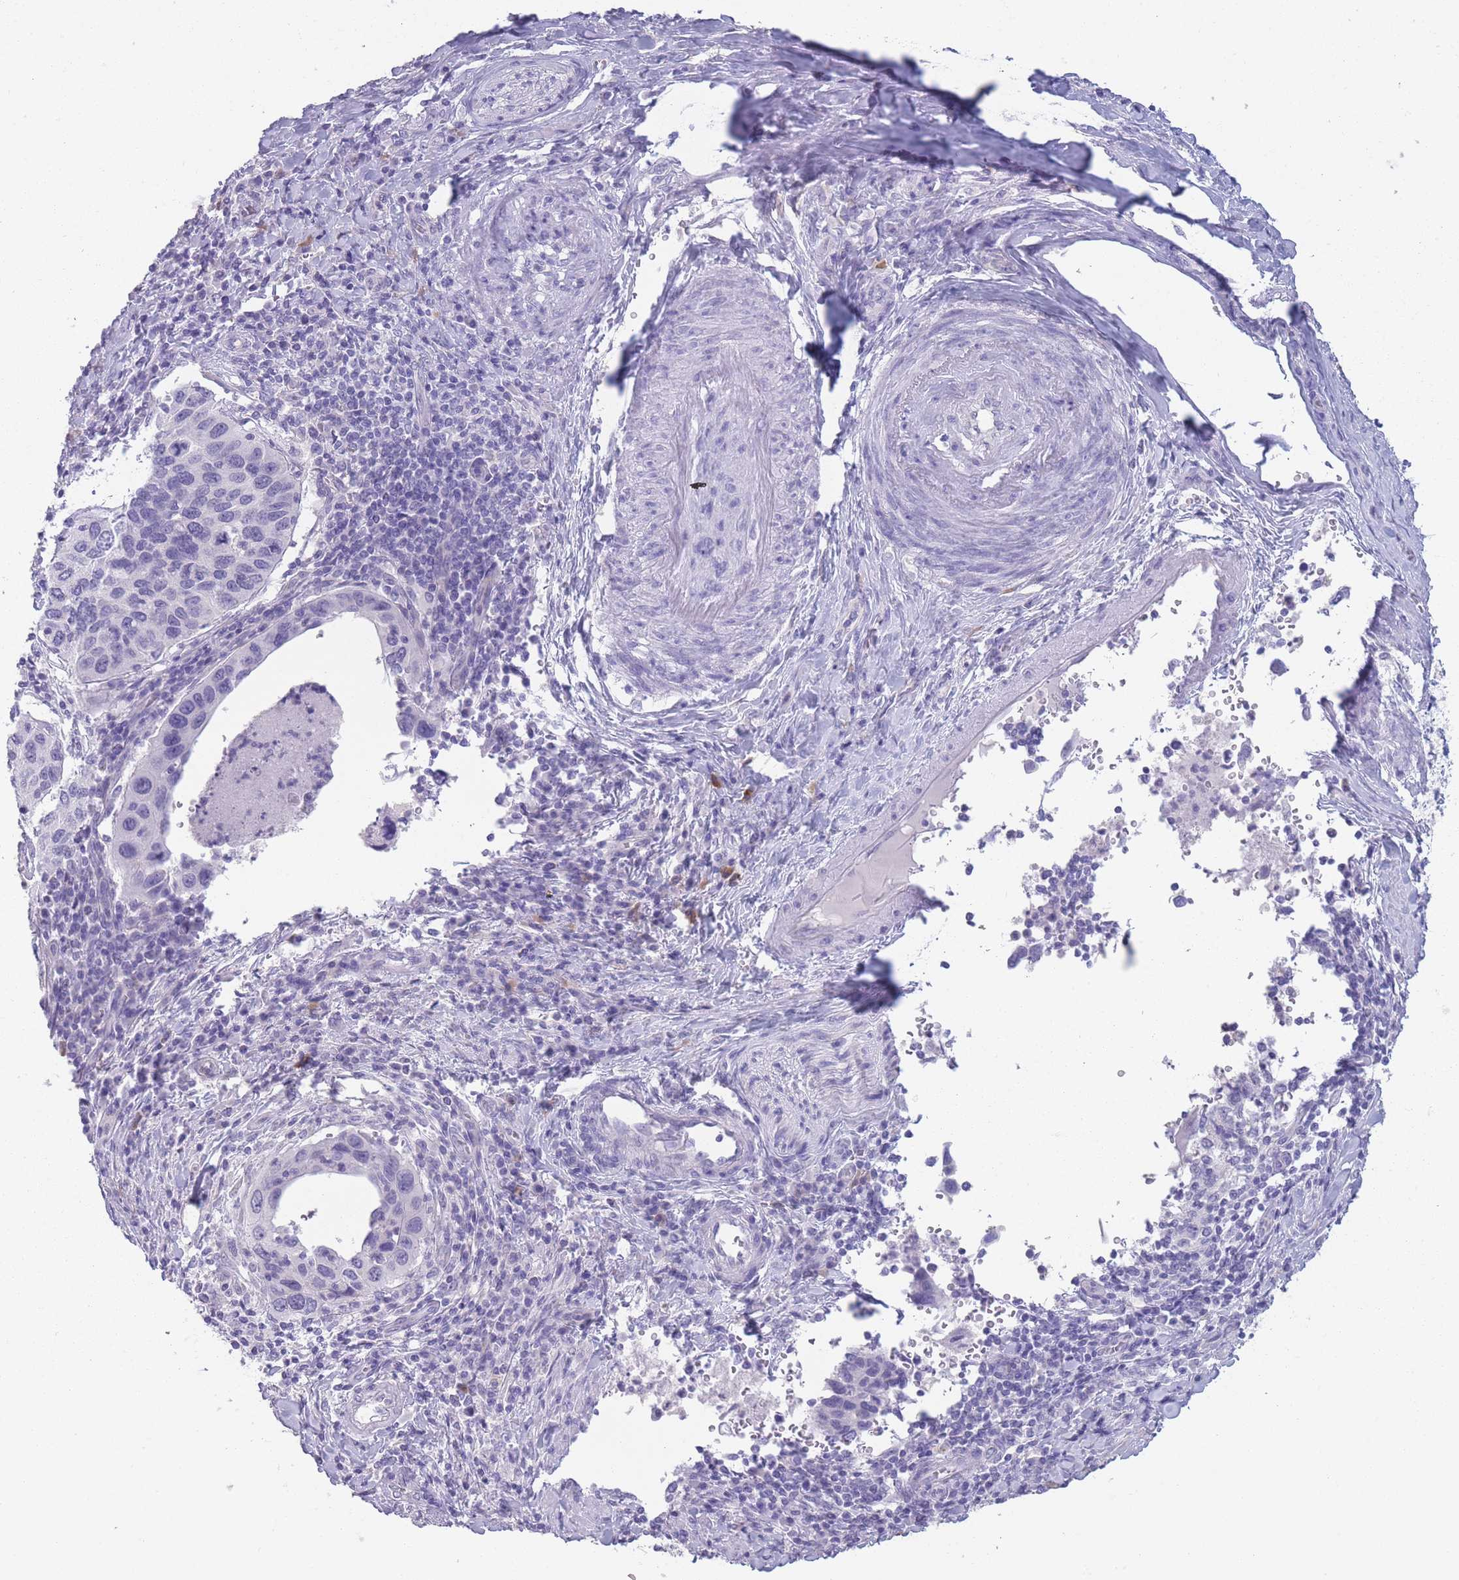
{"staining": {"intensity": "negative", "quantity": "none", "location": "none"}, "tissue": "cervical cancer", "cell_type": "Tumor cells", "image_type": "cancer", "snomed": [{"axis": "morphology", "description": "Squamous cell carcinoma, NOS"}, {"axis": "topography", "description": "Cervix"}], "caption": "An immunohistochemistry (IHC) micrograph of cervical cancer (squamous cell carcinoma) is shown. There is no staining in tumor cells of cervical cancer (squamous cell carcinoma). (IHC, brightfield microscopy, high magnification).", "gene": "DCANP1", "patient": {"sex": "female", "age": 38}}